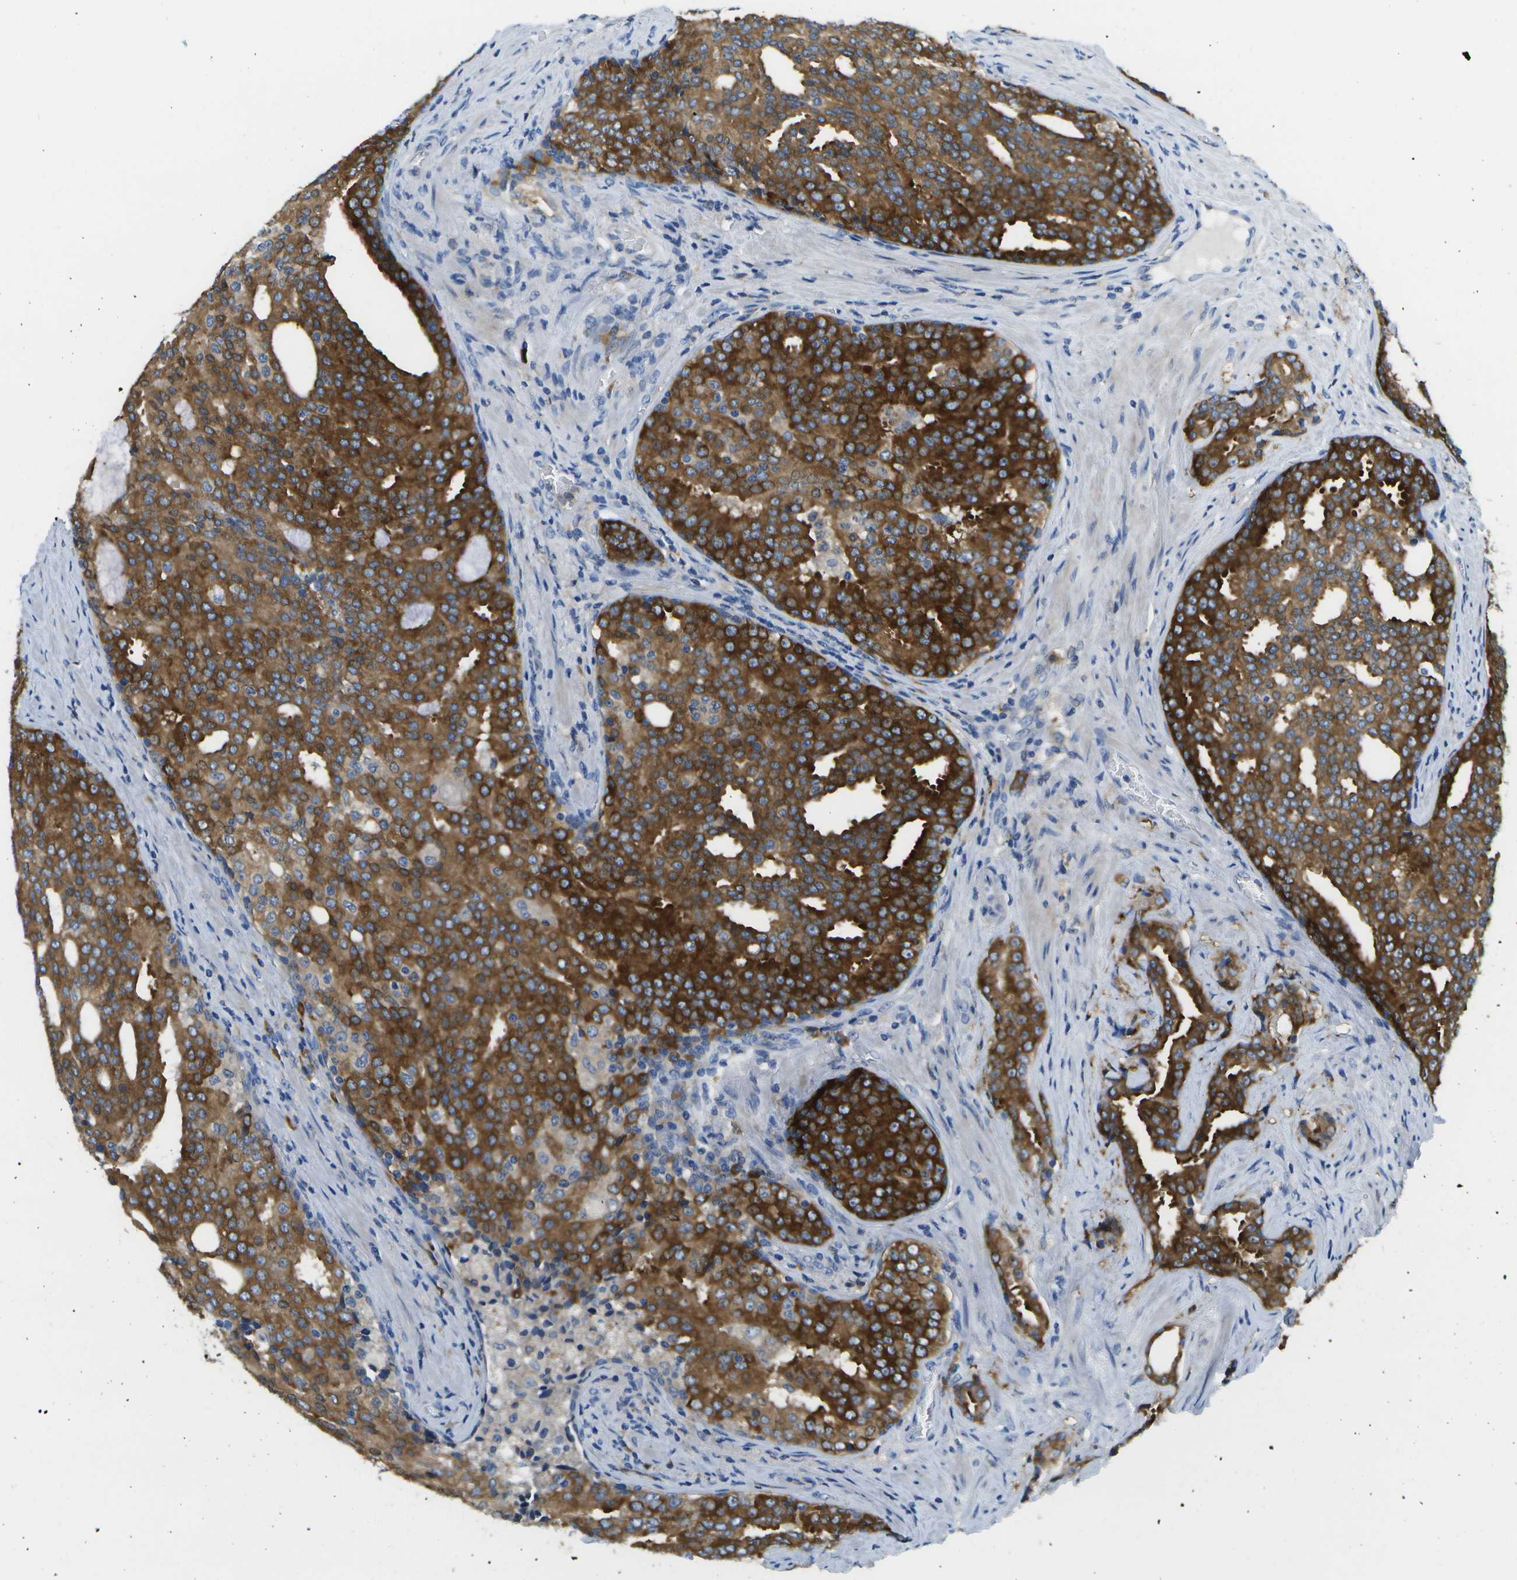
{"staining": {"intensity": "strong", "quantity": ">75%", "location": "cytoplasmic/membranous"}, "tissue": "prostate cancer", "cell_type": "Tumor cells", "image_type": "cancer", "snomed": [{"axis": "morphology", "description": "Adenocarcinoma, High grade"}, {"axis": "topography", "description": "Prostate"}], "caption": "DAB (3,3'-diaminobenzidine) immunohistochemical staining of human prostate cancer (high-grade adenocarcinoma) reveals strong cytoplasmic/membranous protein expression in approximately >75% of tumor cells. The staining was performed using DAB to visualize the protein expression in brown, while the nuclei were stained in blue with hematoxylin (Magnification: 20x).", "gene": "WNK2", "patient": {"sex": "male", "age": 71}}